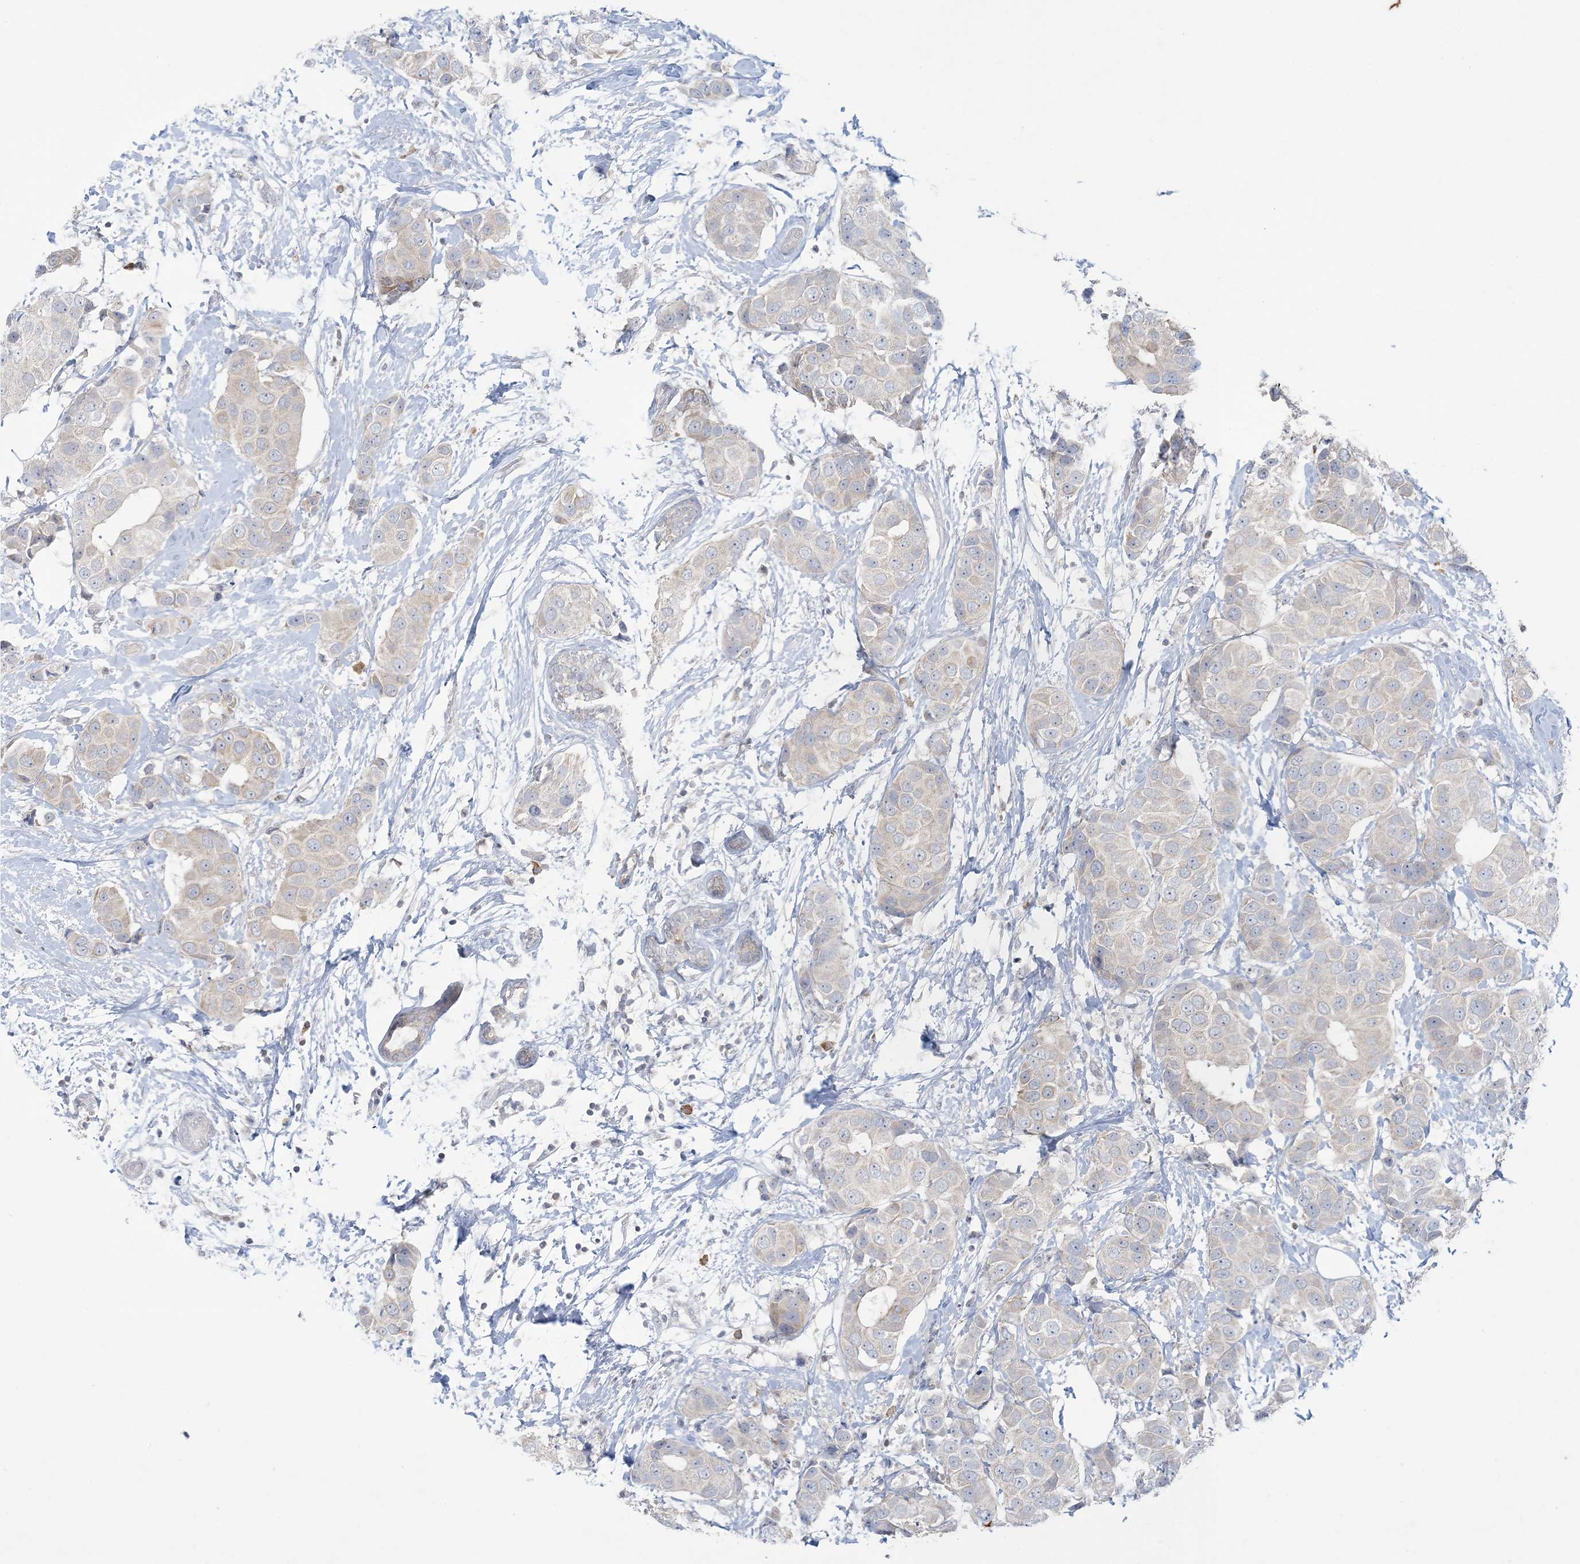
{"staining": {"intensity": "negative", "quantity": "none", "location": "none"}, "tissue": "breast cancer", "cell_type": "Tumor cells", "image_type": "cancer", "snomed": [{"axis": "morphology", "description": "Normal tissue, NOS"}, {"axis": "morphology", "description": "Duct carcinoma"}, {"axis": "topography", "description": "Breast"}], "caption": "Protein analysis of breast cancer (invasive ductal carcinoma) reveals no significant staining in tumor cells.", "gene": "KIF3A", "patient": {"sex": "female", "age": 39}}